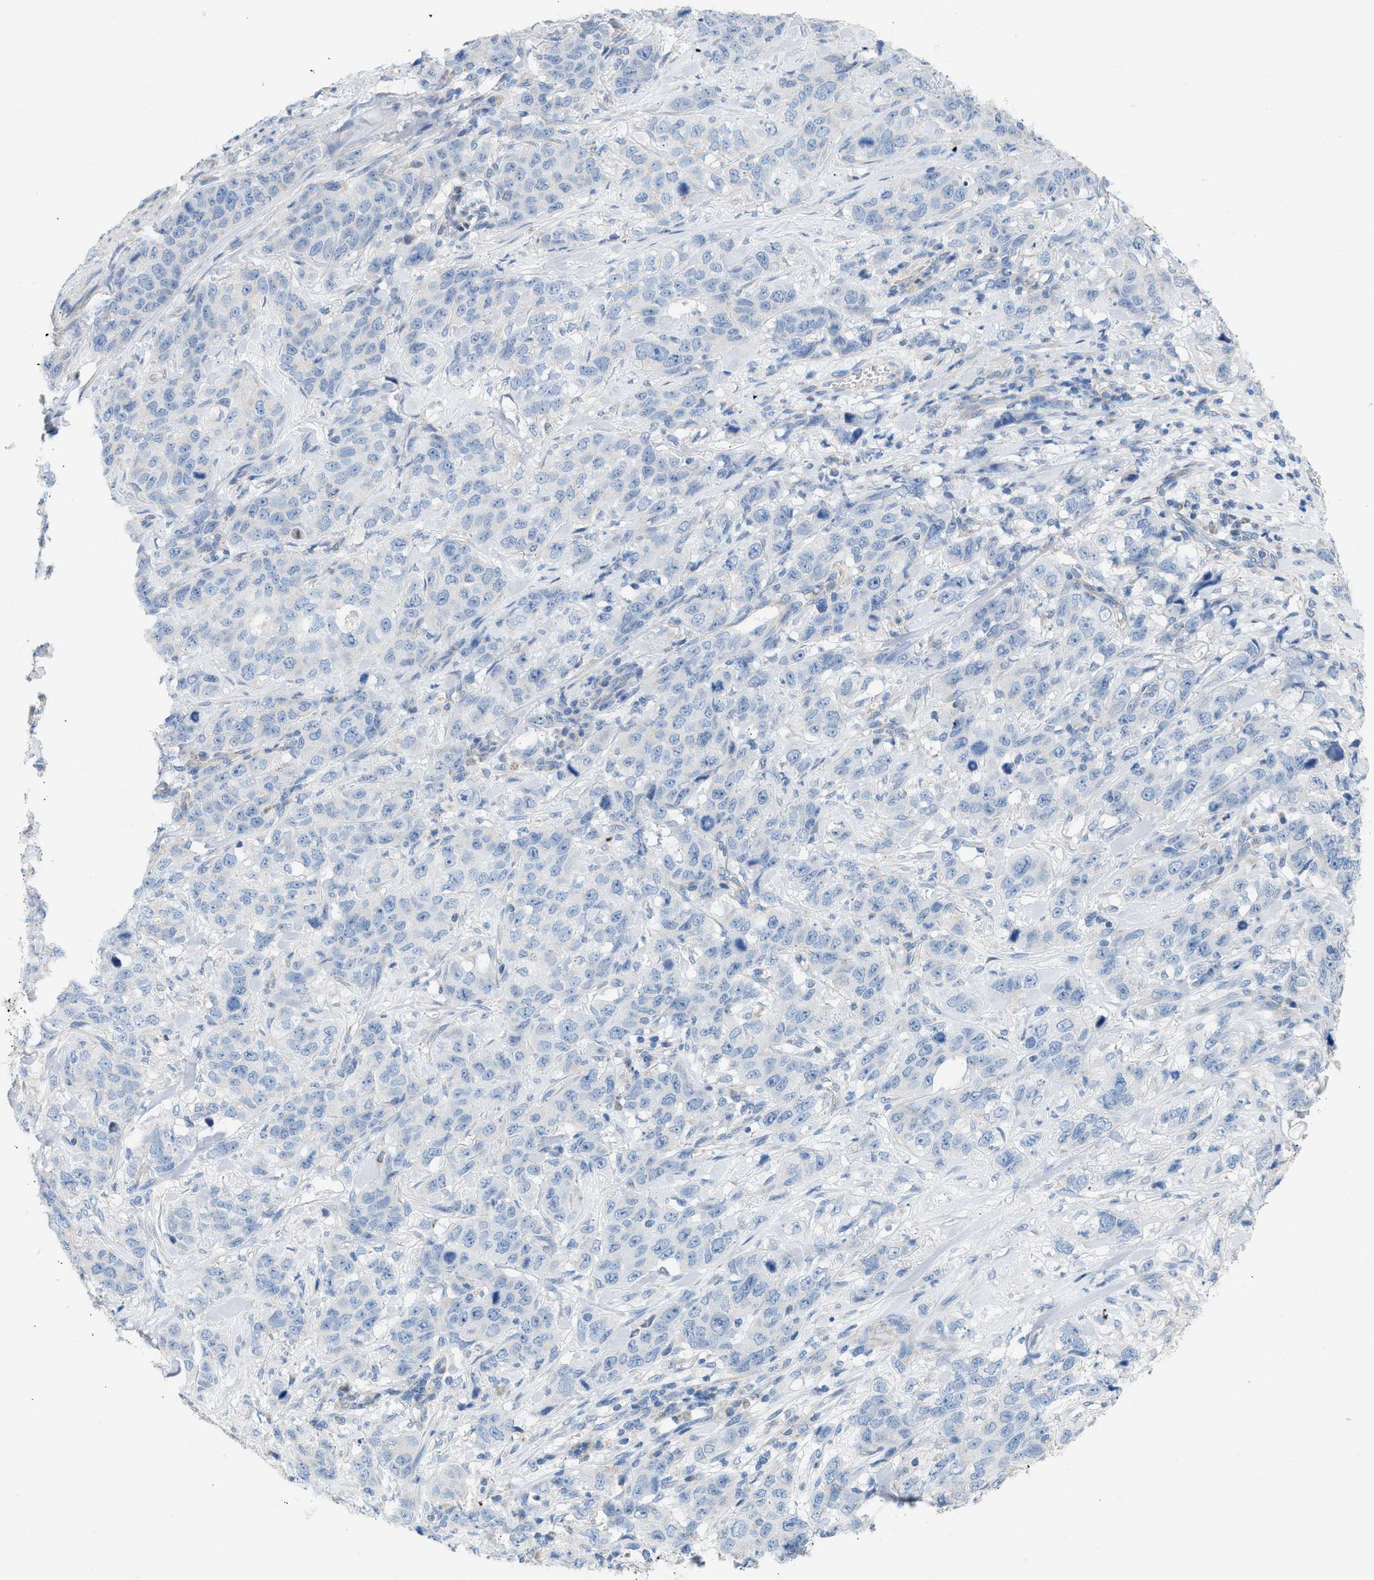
{"staining": {"intensity": "negative", "quantity": "none", "location": "none"}, "tissue": "stomach cancer", "cell_type": "Tumor cells", "image_type": "cancer", "snomed": [{"axis": "morphology", "description": "Adenocarcinoma, NOS"}, {"axis": "topography", "description": "Stomach"}], "caption": "The IHC image has no significant expression in tumor cells of adenocarcinoma (stomach) tissue. (DAB (3,3'-diaminobenzidine) immunohistochemistry with hematoxylin counter stain).", "gene": "NDUFS8", "patient": {"sex": "male", "age": 48}}